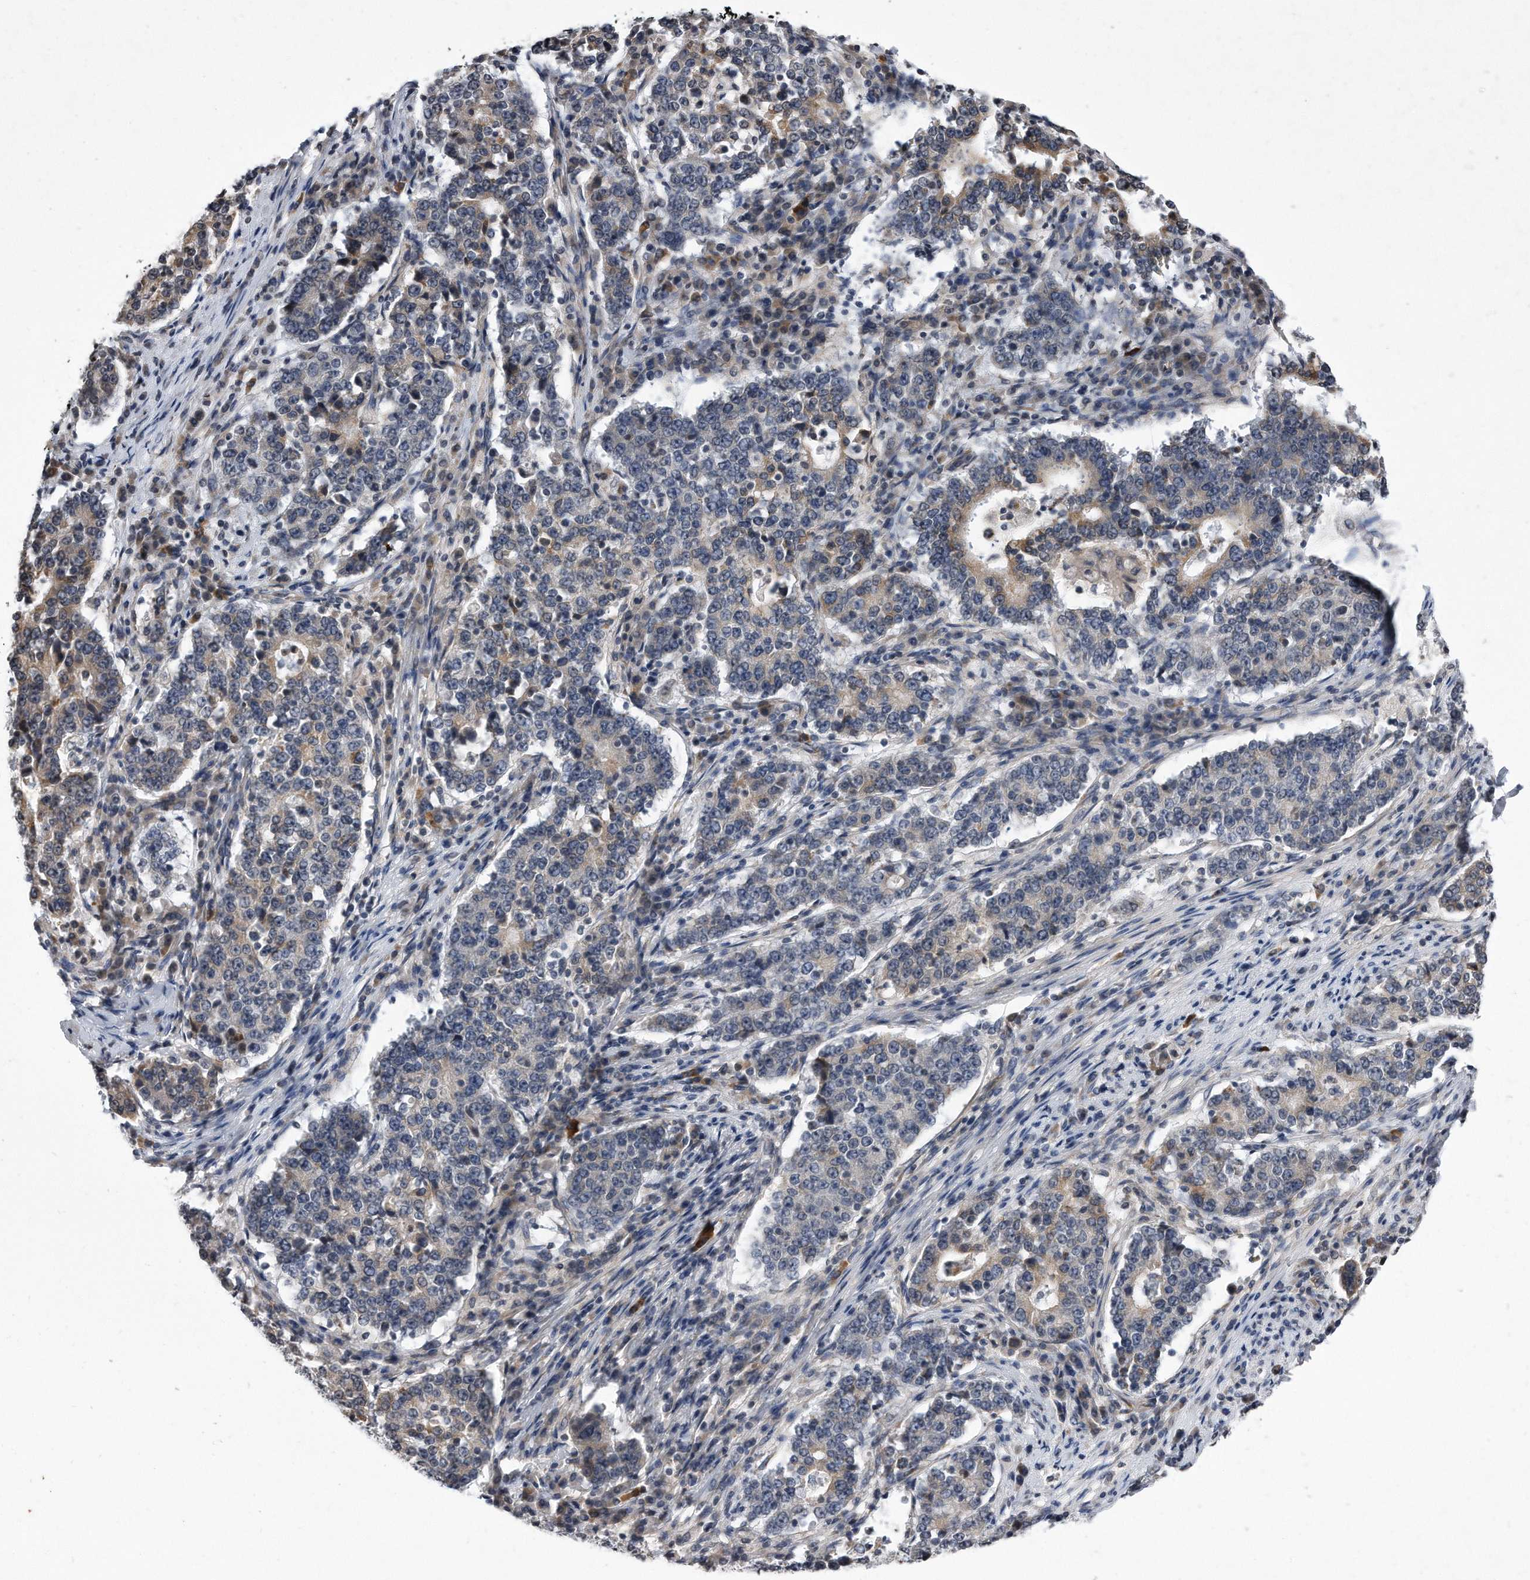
{"staining": {"intensity": "weak", "quantity": "<25%", "location": "cytoplasmic/membranous"}, "tissue": "stomach cancer", "cell_type": "Tumor cells", "image_type": "cancer", "snomed": [{"axis": "morphology", "description": "Adenocarcinoma, NOS"}, {"axis": "topography", "description": "Stomach"}], "caption": "High magnification brightfield microscopy of adenocarcinoma (stomach) stained with DAB (3,3'-diaminobenzidine) (brown) and counterstained with hematoxylin (blue): tumor cells show no significant expression.", "gene": "DAB1", "patient": {"sex": "male", "age": 59}}